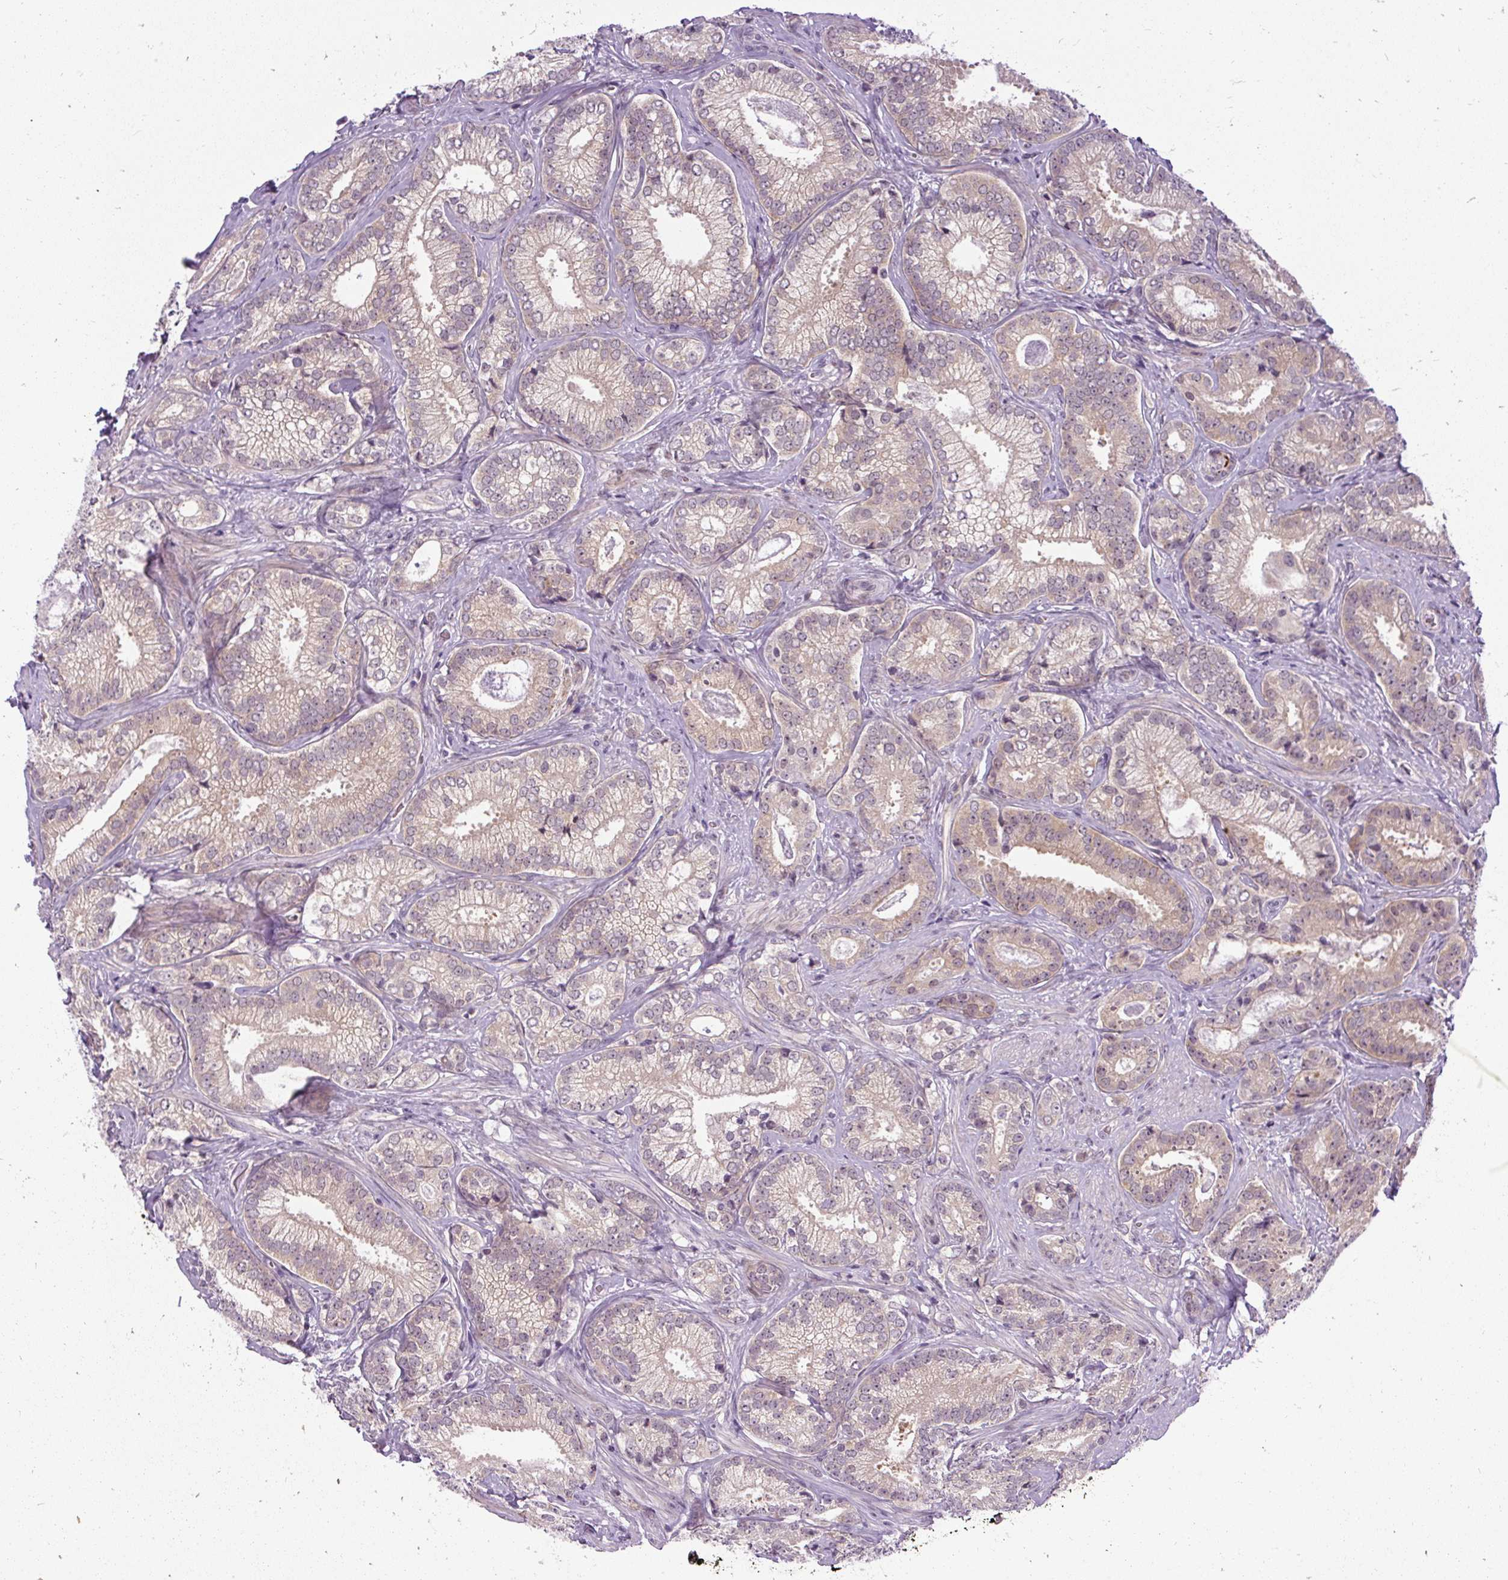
{"staining": {"intensity": "moderate", "quantity": ">75%", "location": "cytoplasmic/membranous"}, "tissue": "prostate cancer", "cell_type": "Tumor cells", "image_type": "cancer", "snomed": [{"axis": "morphology", "description": "Adenocarcinoma, Low grade"}, {"axis": "topography", "description": "Prostate"}], "caption": "A brown stain labels moderate cytoplasmic/membranous staining of a protein in human low-grade adenocarcinoma (prostate) tumor cells.", "gene": "FAM117B", "patient": {"sex": "male", "age": 63}}